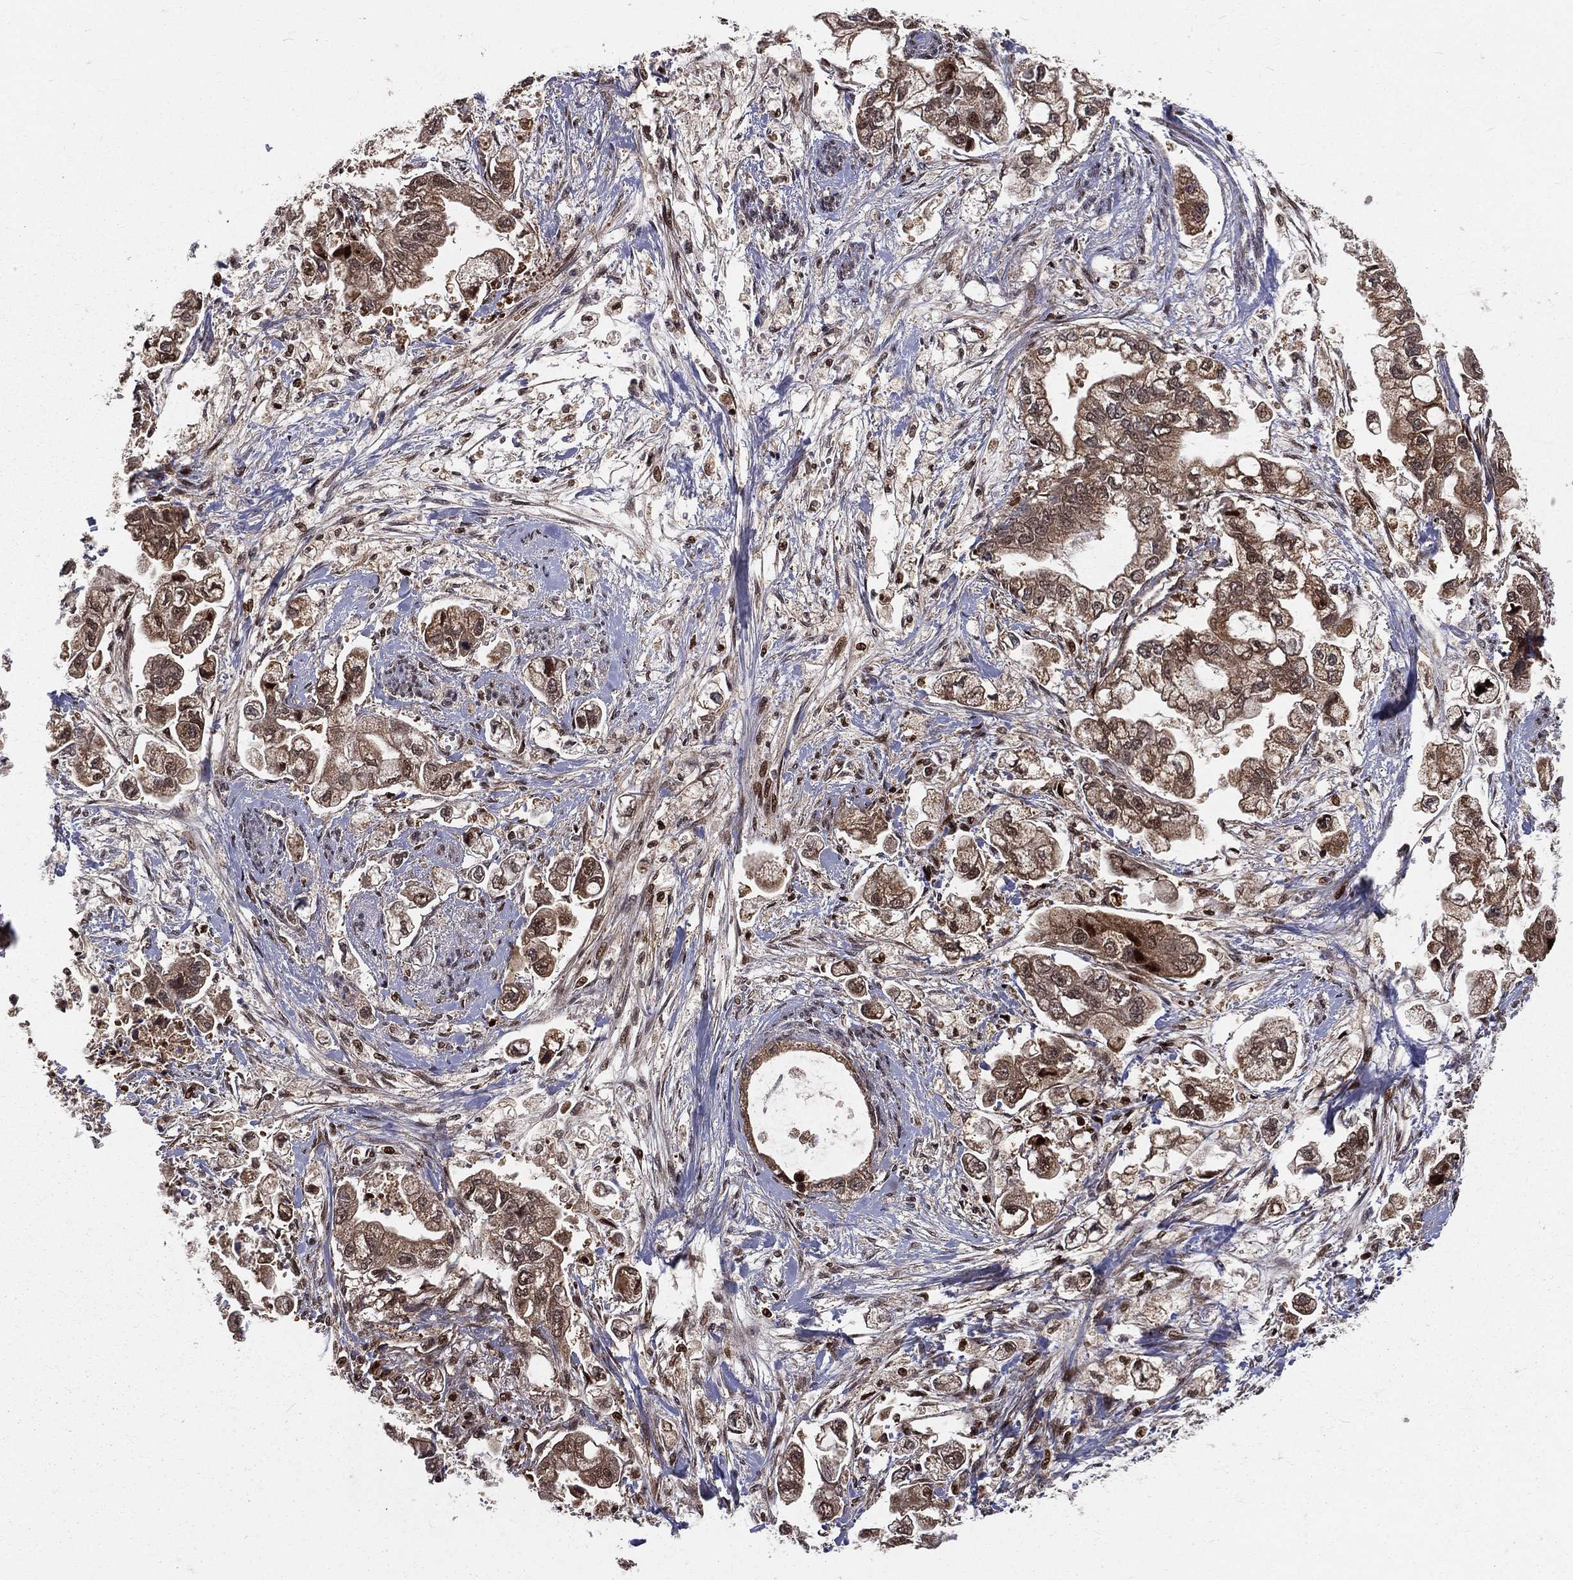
{"staining": {"intensity": "strong", "quantity": "25%-75%", "location": "cytoplasmic/membranous,nuclear"}, "tissue": "stomach cancer", "cell_type": "Tumor cells", "image_type": "cancer", "snomed": [{"axis": "morphology", "description": "Normal tissue, NOS"}, {"axis": "morphology", "description": "Adenocarcinoma, NOS"}, {"axis": "topography", "description": "Stomach"}], "caption": "Approximately 25%-75% of tumor cells in human stomach cancer demonstrate strong cytoplasmic/membranous and nuclear protein staining as visualized by brown immunohistochemical staining.", "gene": "MDM2", "patient": {"sex": "male", "age": 62}}